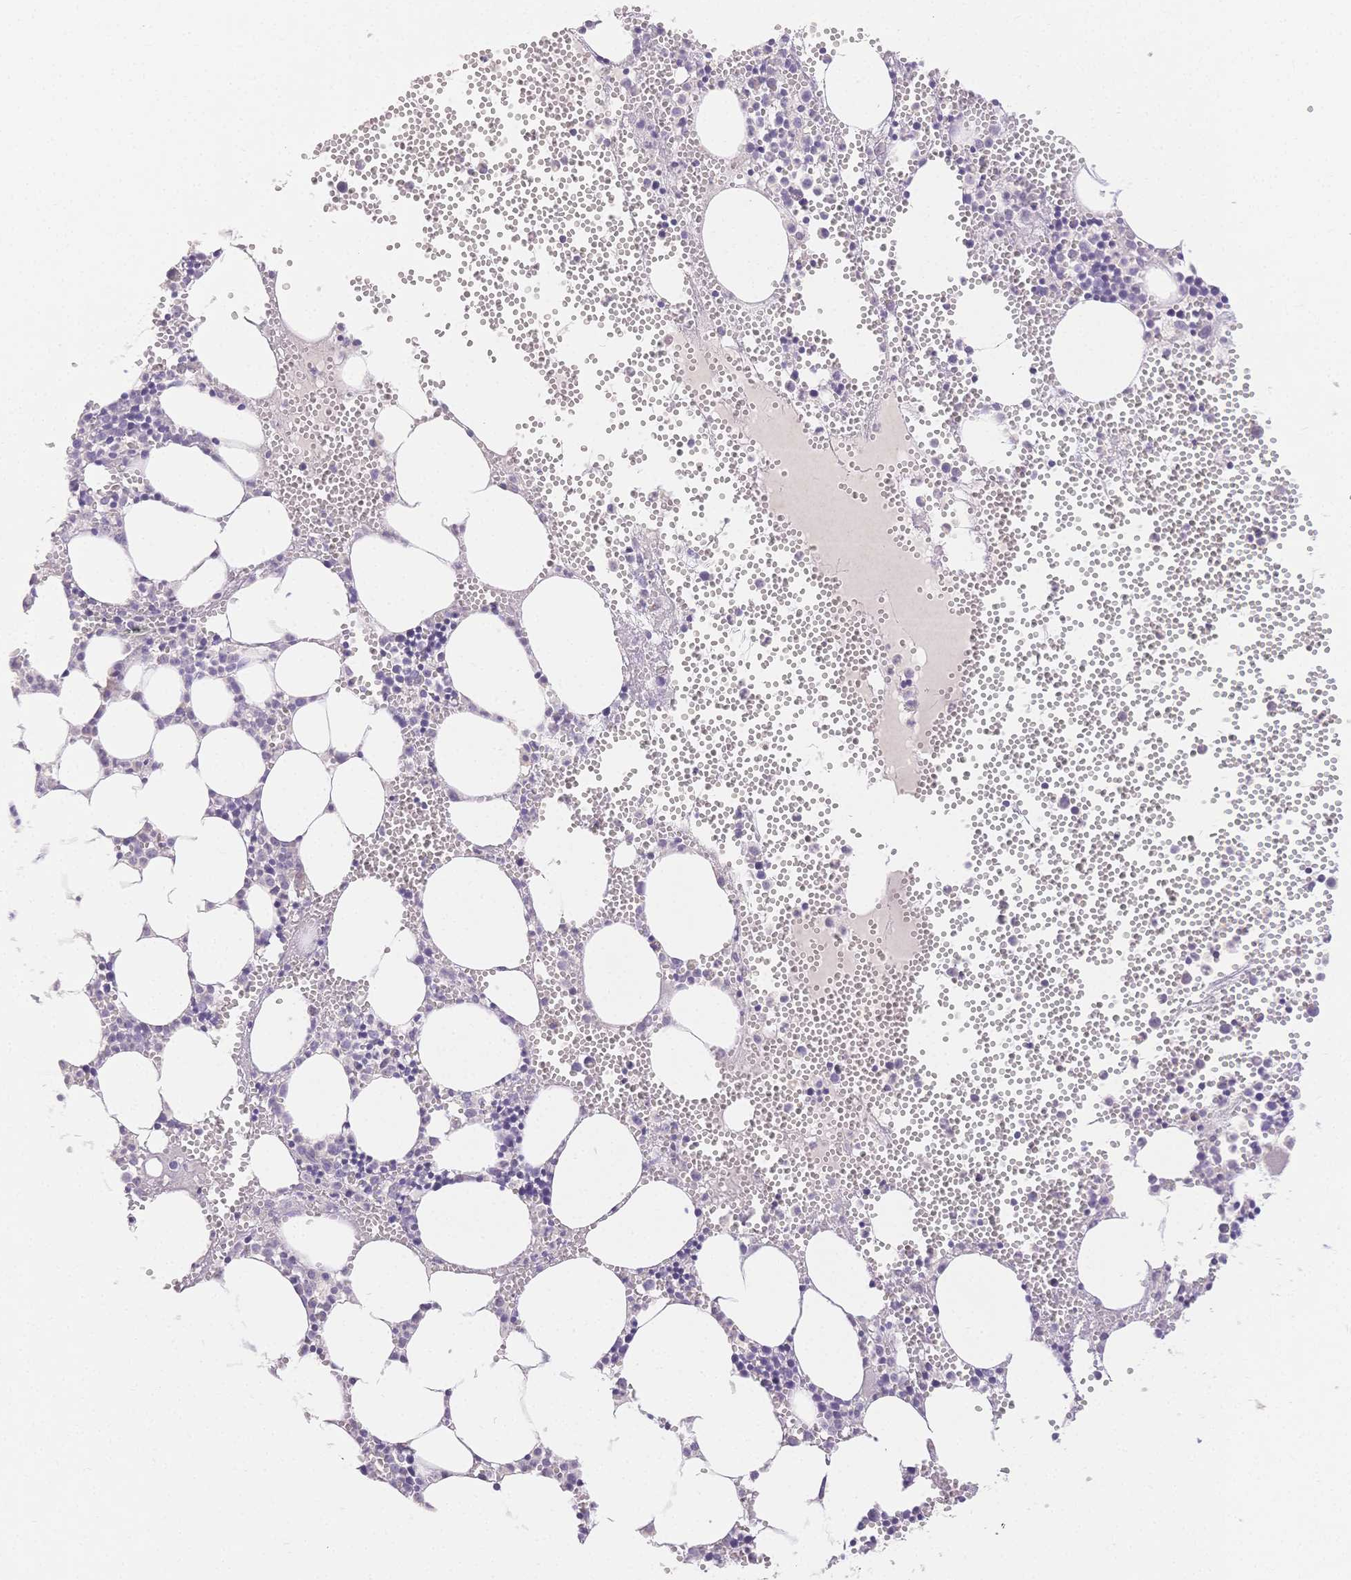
{"staining": {"intensity": "negative", "quantity": "none", "location": "none"}, "tissue": "bone marrow", "cell_type": "Hematopoietic cells", "image_type": "normal", "snomed": [{"axis": "morphology", "description": "Normal tissue, NOS"}, {"axis": "topography", "description": "Bone marrow"}], "caption": "IHC of normal human bone marrow reveals no expression in hematopoietic cells.", "gene": "SUV39H2", "patient": {"sex": "male", "age": 89}}